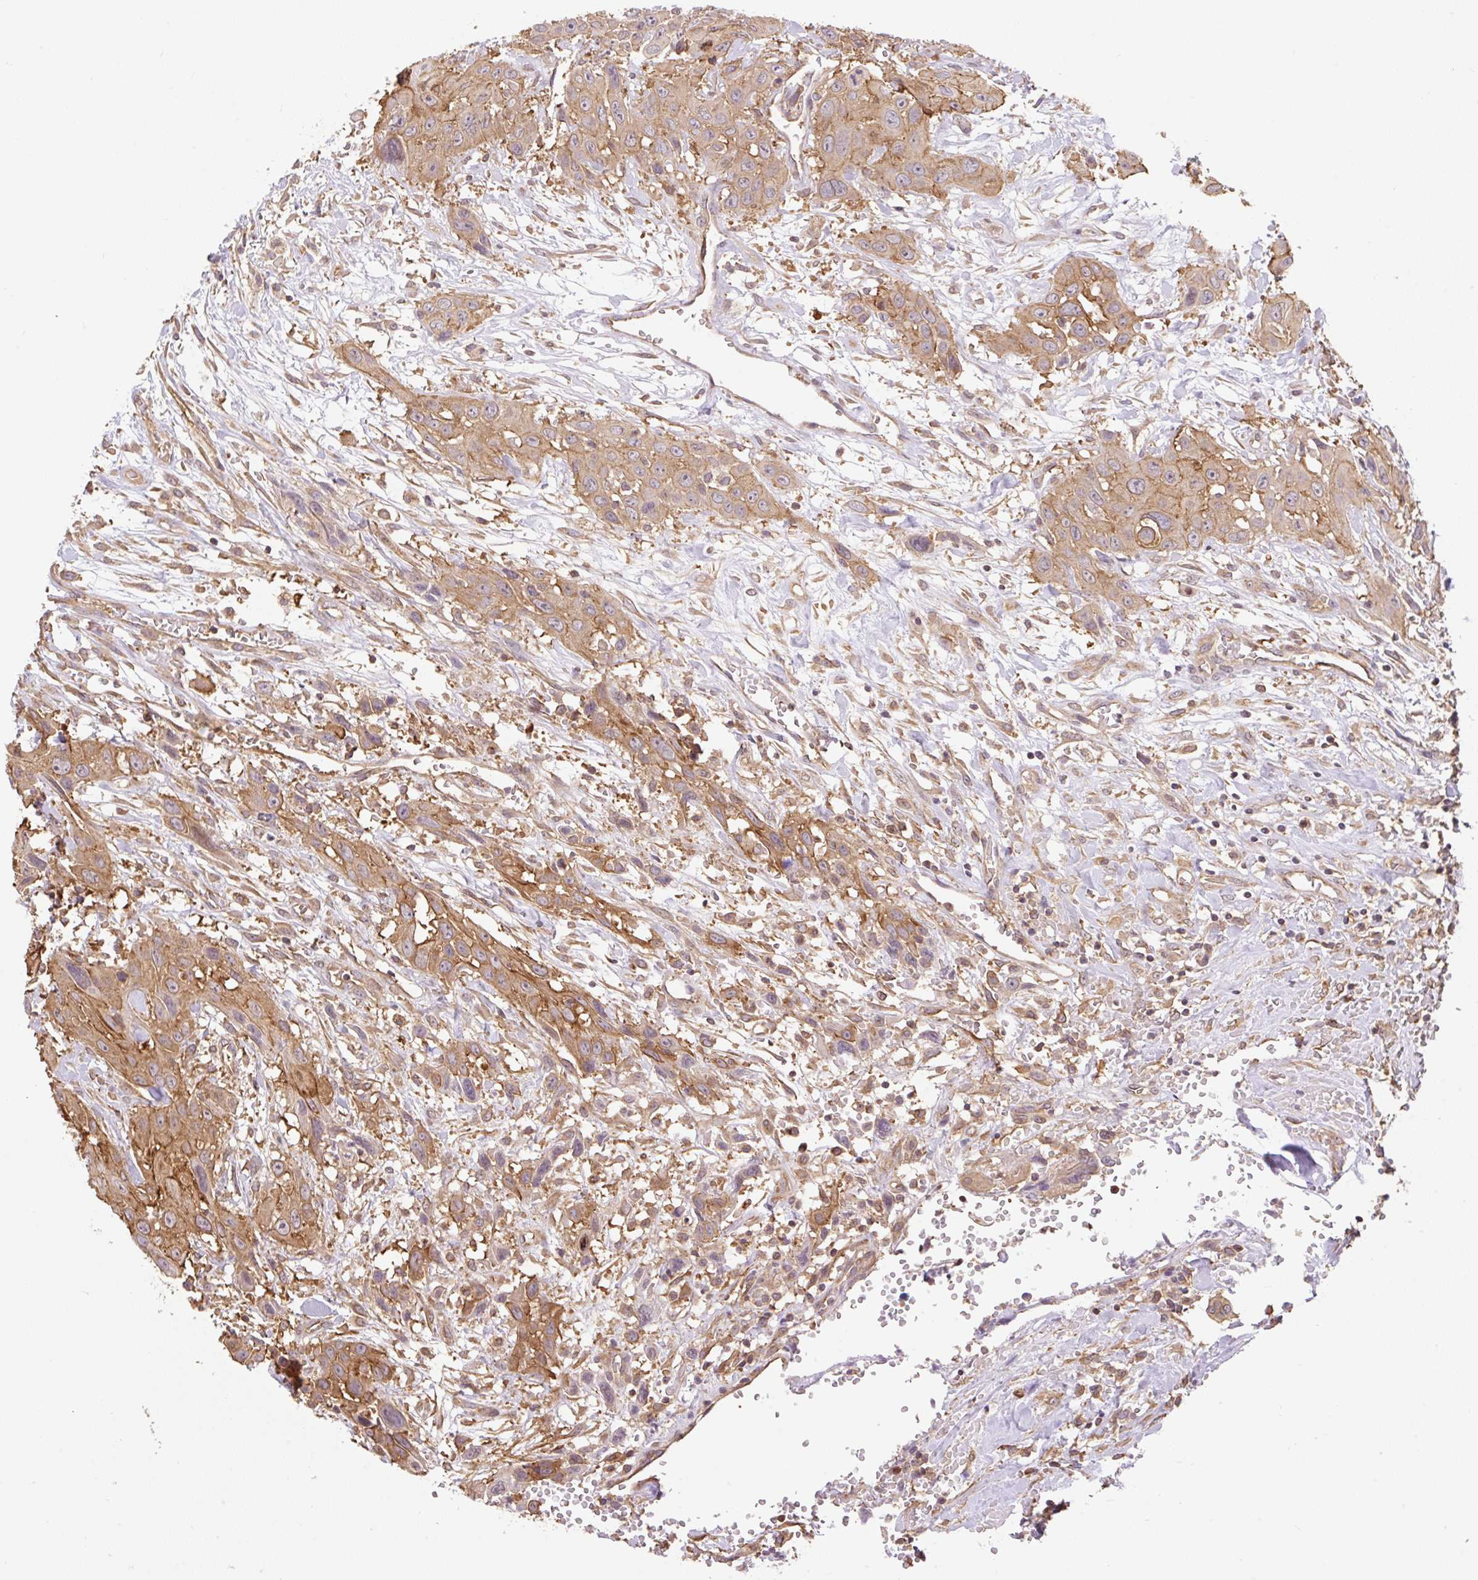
{"staining": {"intensity": "moderate", "quantity": ">75%", "location": "cytoplasmic/membranous"}, "tissue": "head and neck cancer", "cell_type": "Tumor cells", "image_type": "cancer", "snomed": [{"axis": "morphology", "description": "Squamous cell carcinoma, NOS"}, {"axis": "topography", "description": "Head-Neck"}], "caption": "Immunohistochemistry (IHC) (DAB) staining of human head and neck cancer (squamous cell carcinoma) shows moderate cytoplasmic/membranous protein expression in about >75% of tumor cells. The protein of interest is shown in brown color, while the nuclei are stained blue.", "gene": "COX8A", "patient": {"sex": "male", "age": 81}}